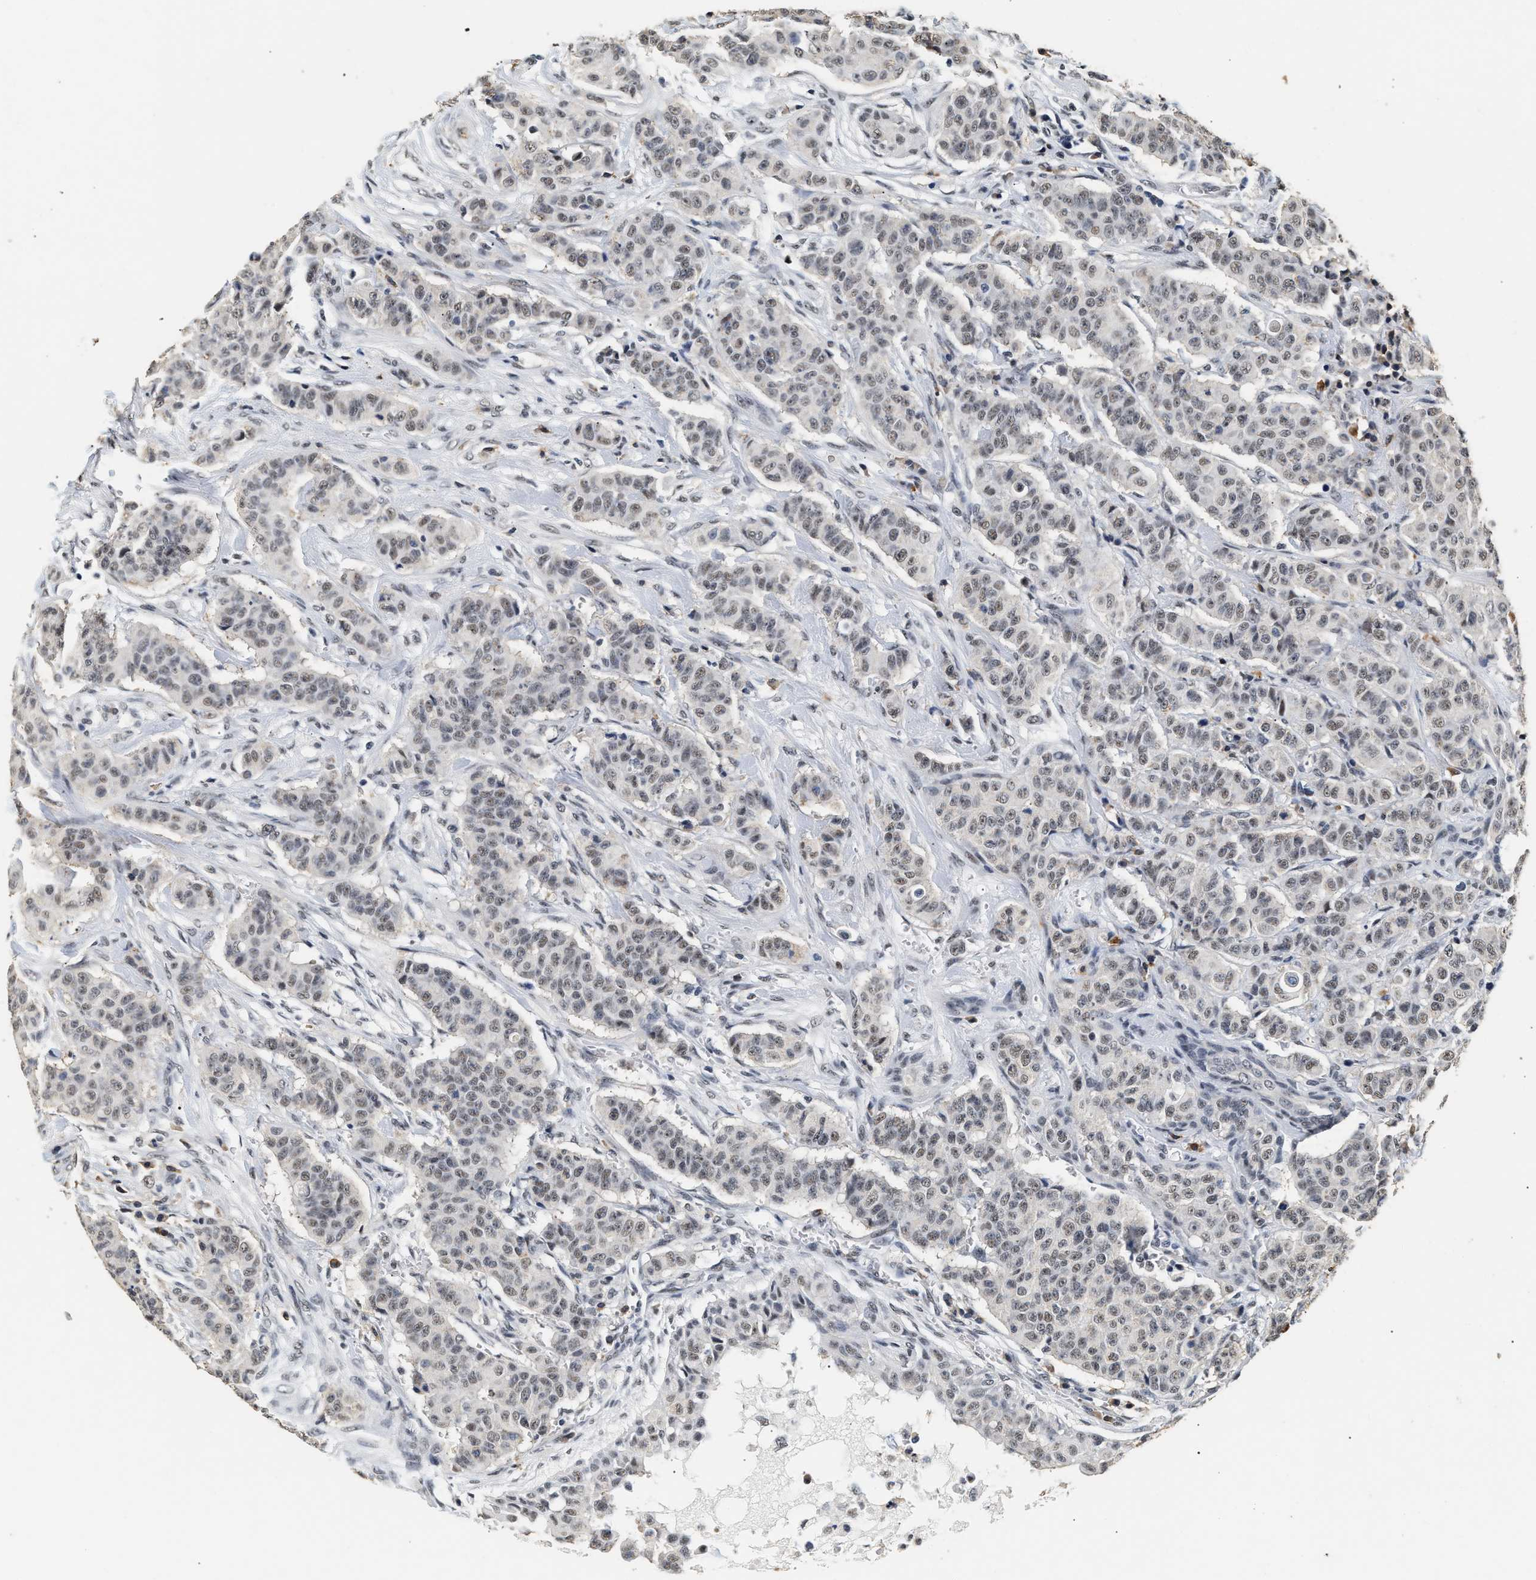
{"staining": {"intensity": "weak", "quantity": ">75%", "location": "nuclear"}, "tissue": "breast cancer", "cell_type": "Tumor cells", "image_type": "cancer", "snomed": [{"axis": "morphology", "description": "Normal tissue, NOS"}, {"axis": "morphology", "description": "Duct carcinoma"}, {"axis": "topography", "description": "Breast"}], "caption": "Immunohistochemistry of human breast cancer exhibits low levels of weak nuclear positivity in about >75% of tumor cells.", "gene": "THOC1", "patient": {"sex": "female", "age": 40}}